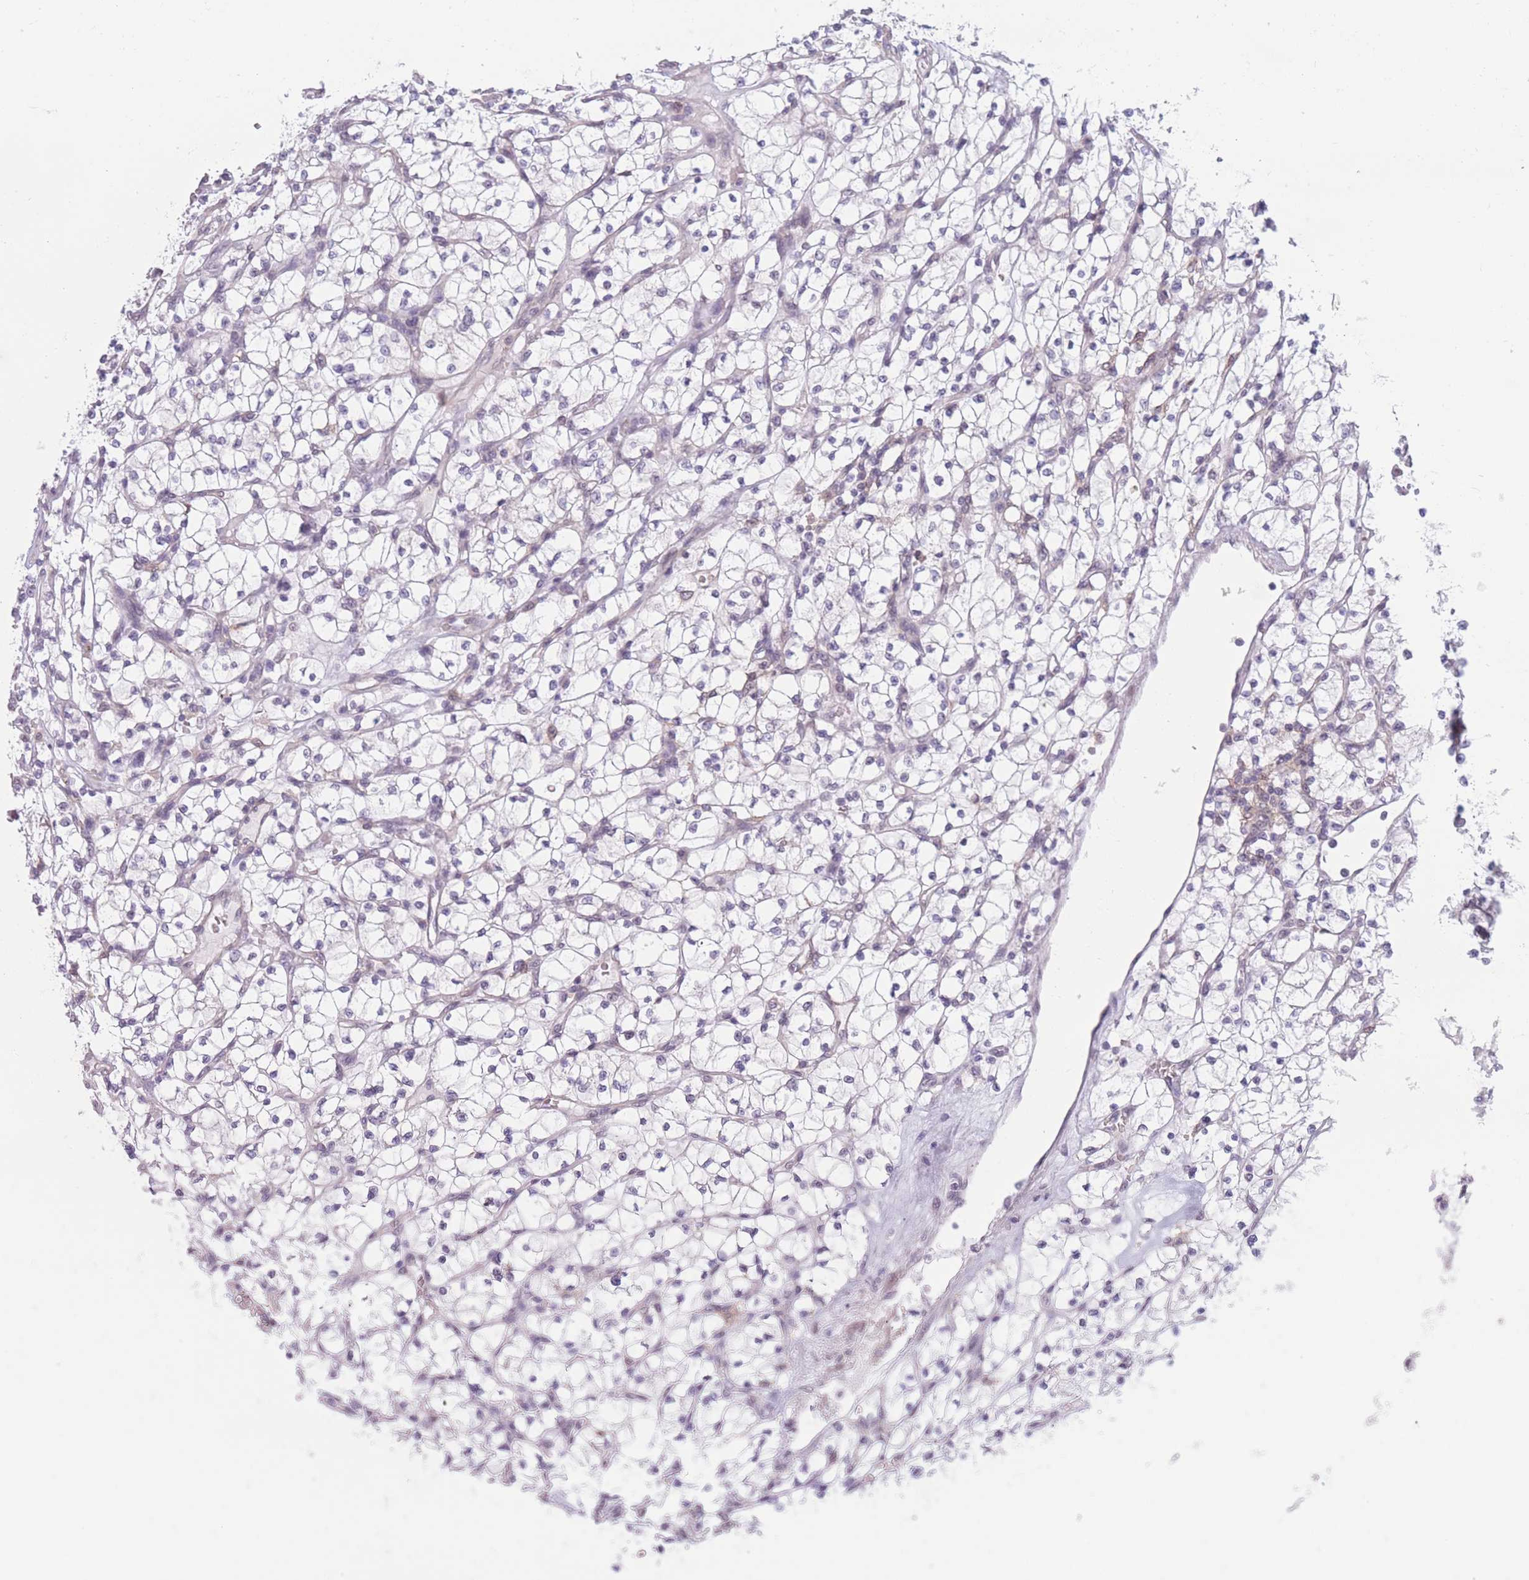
{"staining": {"intensity": "negative", "quantity": "none", "location": "none"}, "tissue": "renal cancer", "cell_type": "Tumor cells", "image_type": "cancer", "snomed": [{"axis": "morphology", "description": "Adenocarcinoma, NOS"}, {"axis": "topography", "description": "Kidney"}], "caption": "The photomicrograph reveals no staining of tumor cells in renal cancer (adenocarcinoma).", "gene": "PODXL", "patient": {"sex": "female", "age": 64}}